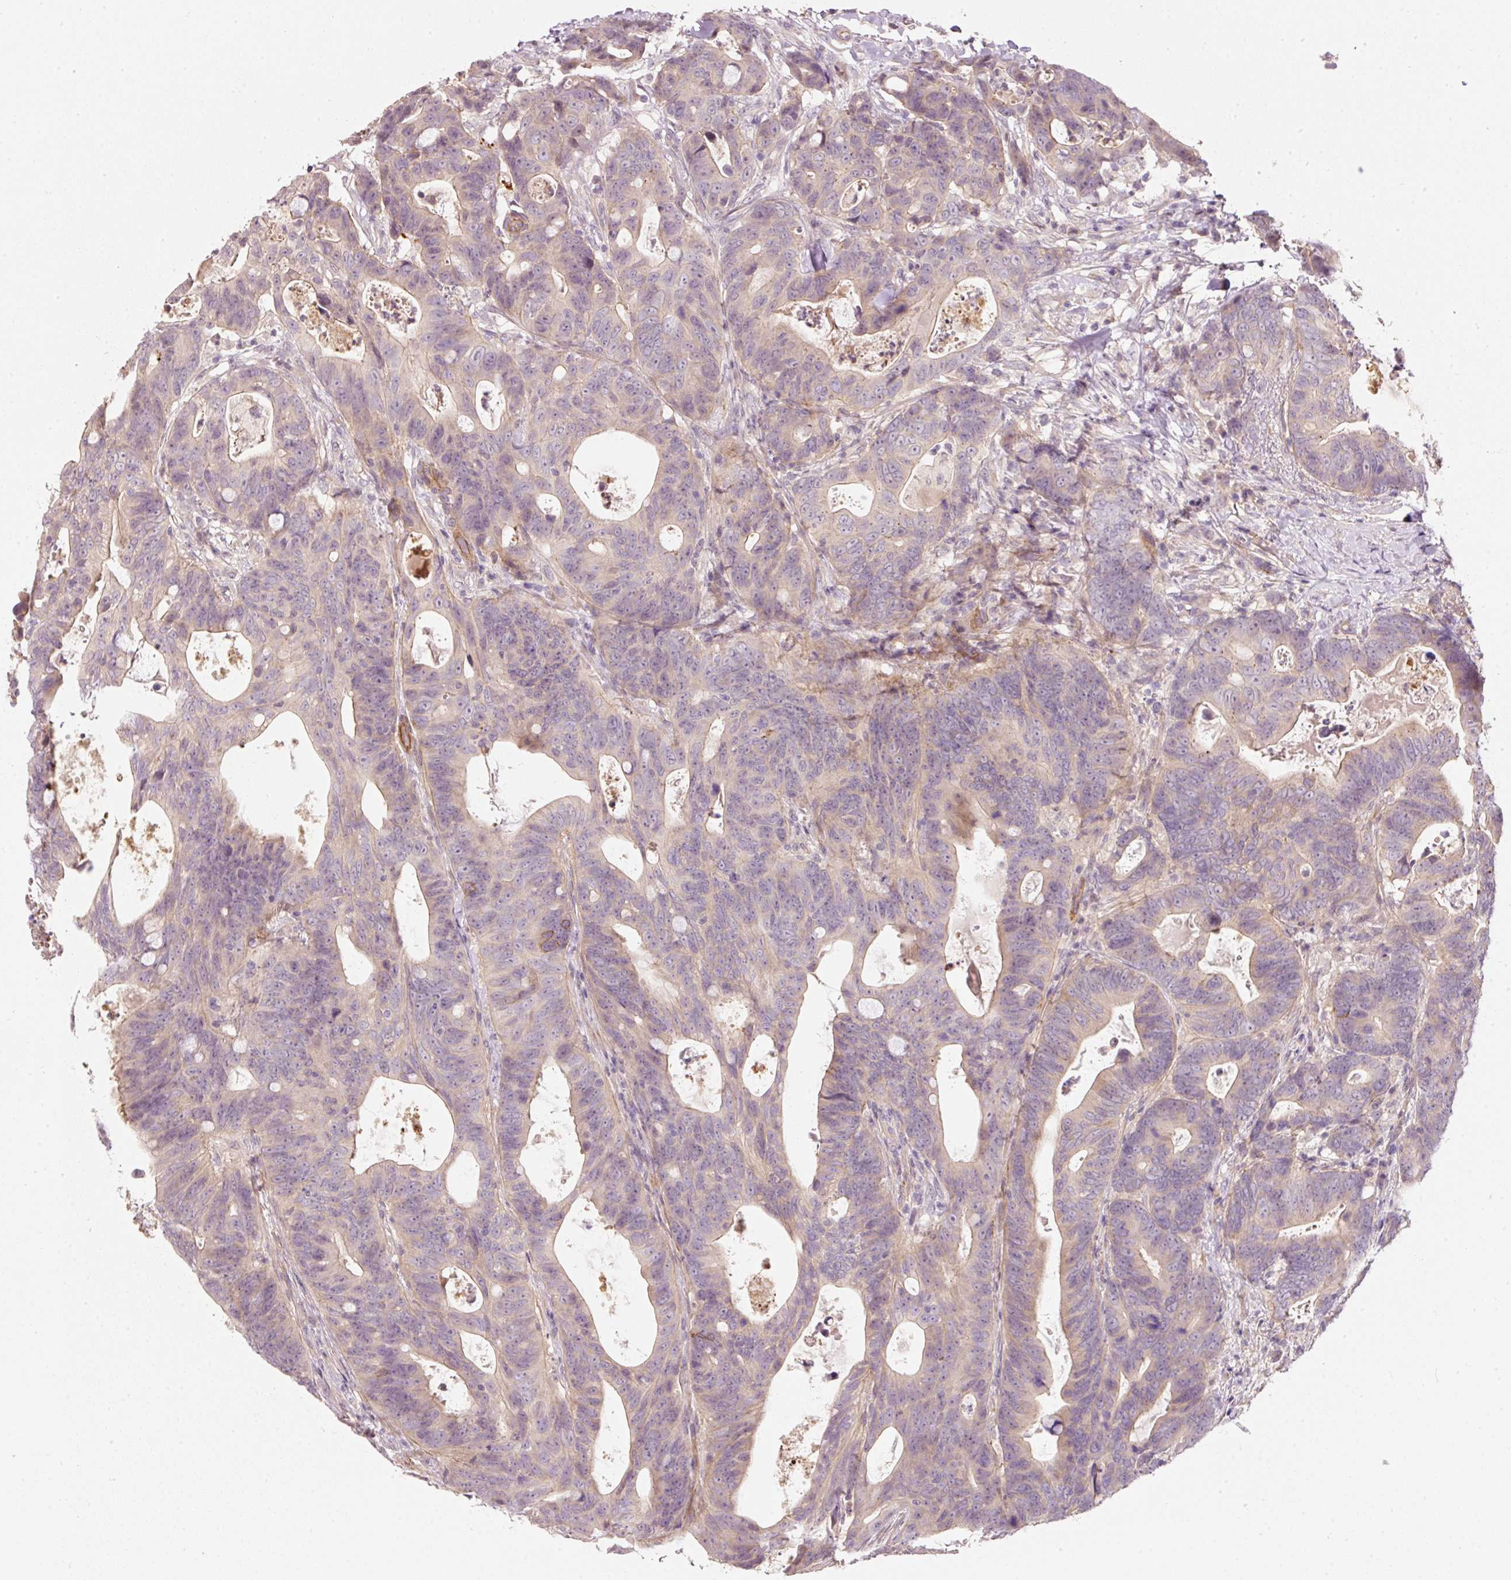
{"staining": {"intensity": "weak", "quantity": "<25%", "location": "cytoplasmic/membranous"}, "tissue": "colorectal cancer", "cell_type": "Tumor cells", "image_type": "cancer", "snomed": [{"axis": "morphology", "description": "Adenocarcinoma, NOS"}, {"axis": "topography", "description": "Colon"}], "caption": "High power microscopy photomicrograph of an immunohistochemistry (IHC) histopathology image of colorectal cancer (adenocarcinoma), revealing no significant staining in tumor cells.", "gene": "TIRAP", "patient": {"sex": "female", "age": 82}}